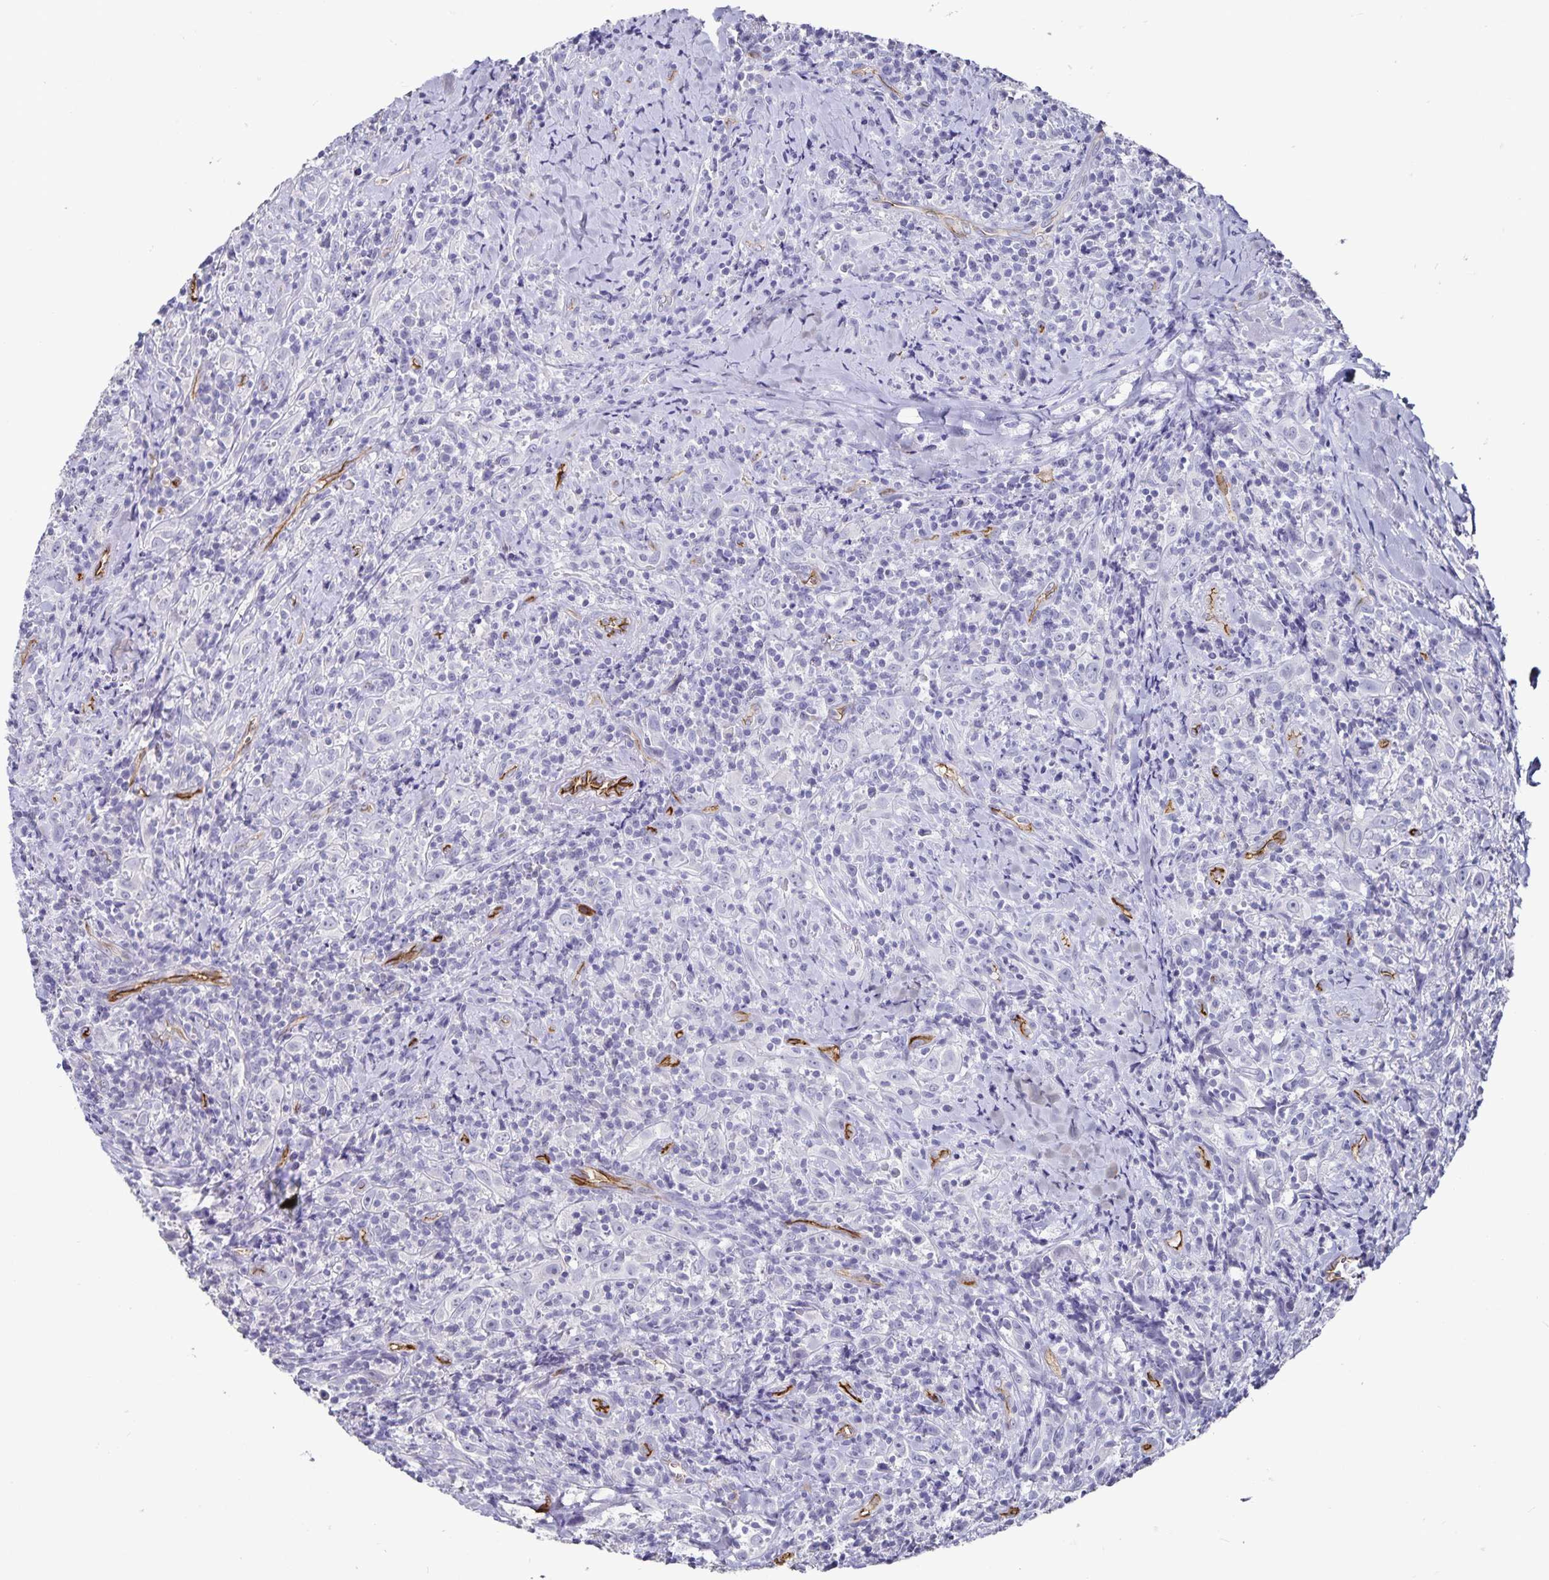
{"staining": {"intensity": "negative", "quantity": "none", "location": "none"}, "tissue": "head and neck cancer", "cell_type": "Tumor cells", "image_type": "cancer", "snomed": [{"axis": "morphology", "description": "Squamous cell carcinoma, NOS"}, {"axis": "topography", "description": "Head-Neck"}], "caption": "DAB immunohistochemical staining of head and neck squamous cell carcinoma demonstrates no significant expression in tumor cells. The staining was performed using DAB to visualize the protein expression in brown, while the nuclei were stained in blue with hematoxylin (Magnification: 20x).", "gene": "PODXL", "patient": {"sex": "female", "age": 95}}